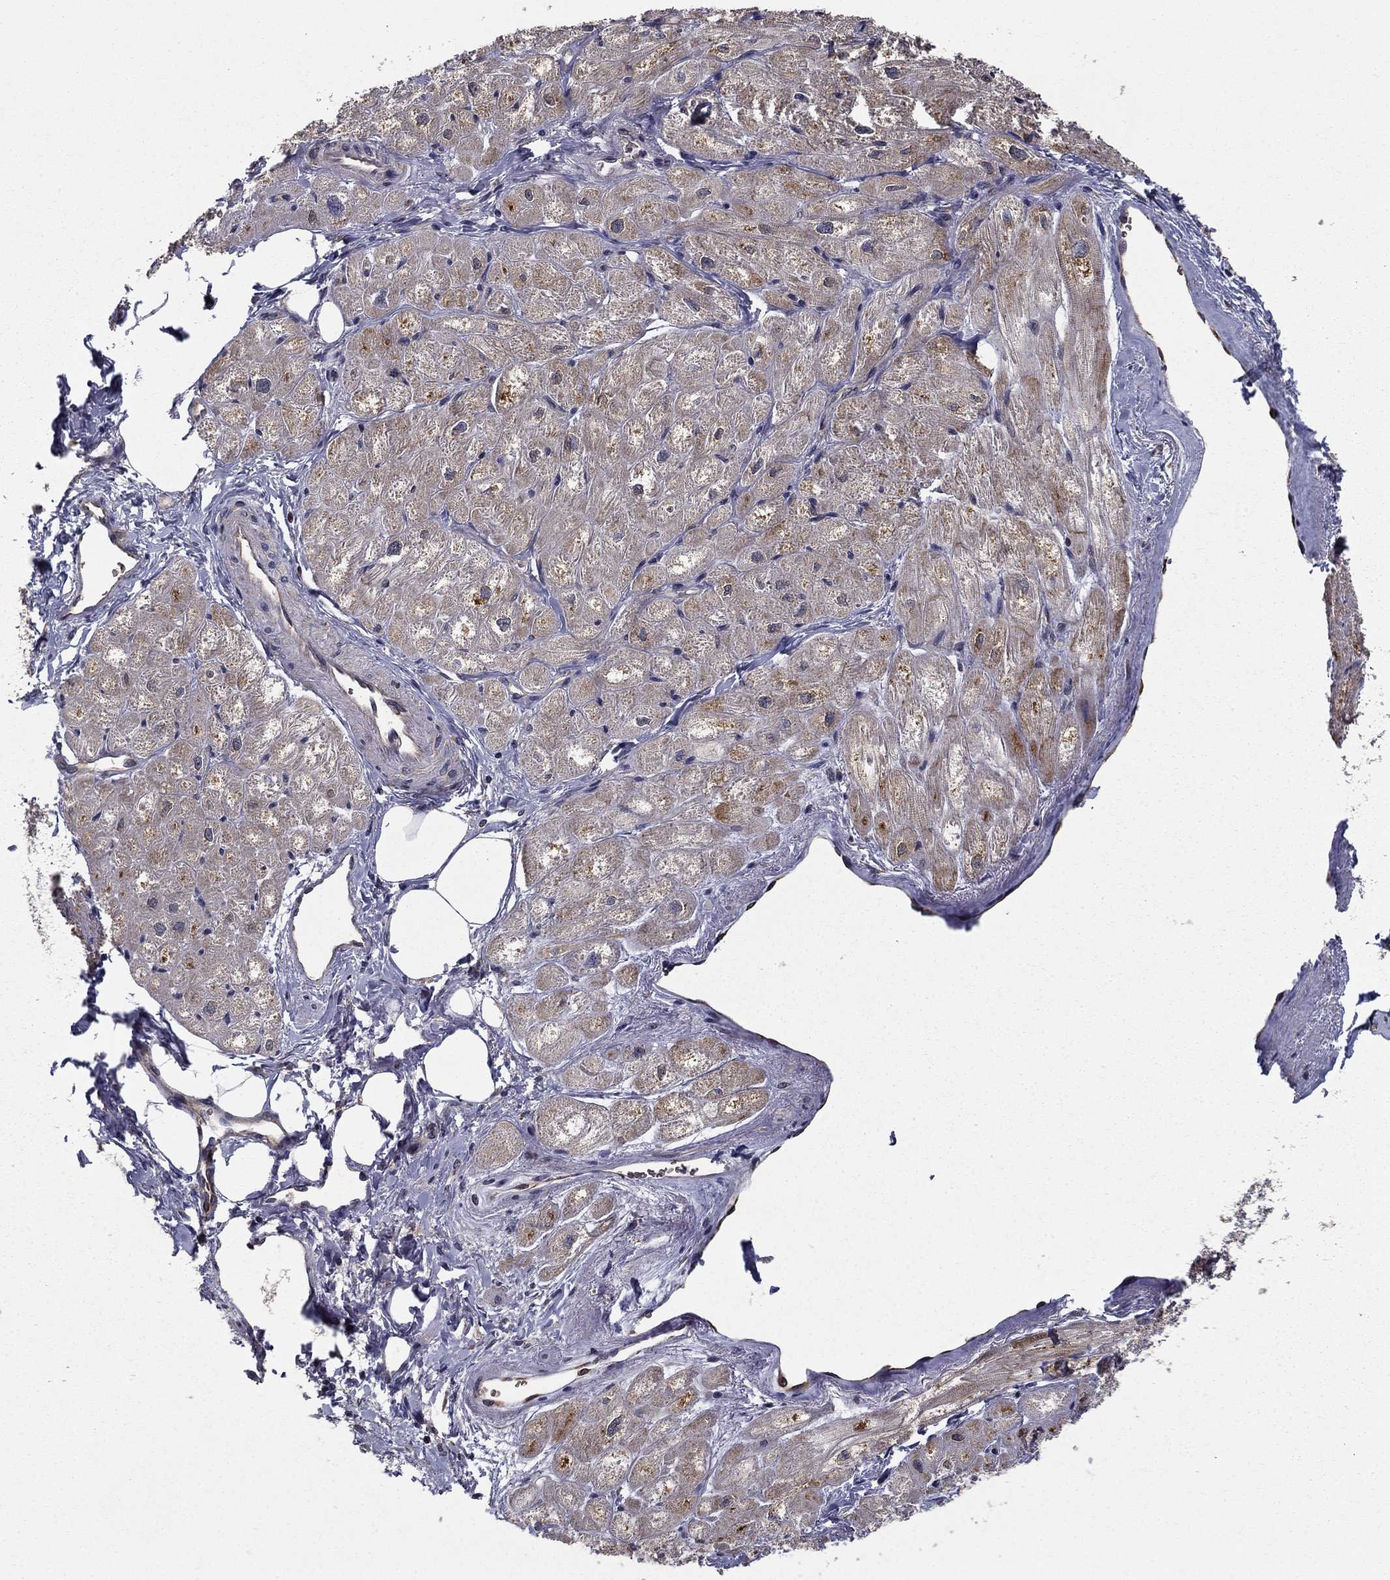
{"staining": {"intensity": "strong", "quantity": "<25%", "location": "cytoplasmic/membranous"}, "tissue": "heart muscle", "cell_type": "Cardiomyocytes", "image_type": "normal", "snomed": [{"axis": "morphology", "description": "Normal tissue, NOS"}, {"axis": "topography", "description": "Heart"}], "caption": "A histopathology image of human heart muscle stained for a protein shows strong cytoplasmic/membranous brown staining in cardiomyocytes. (brown staining indicates protein expression, while blue staining denotes nuclei).", "gene": "SLC2A13", "patient": {"sex": "male", "age": 57}}